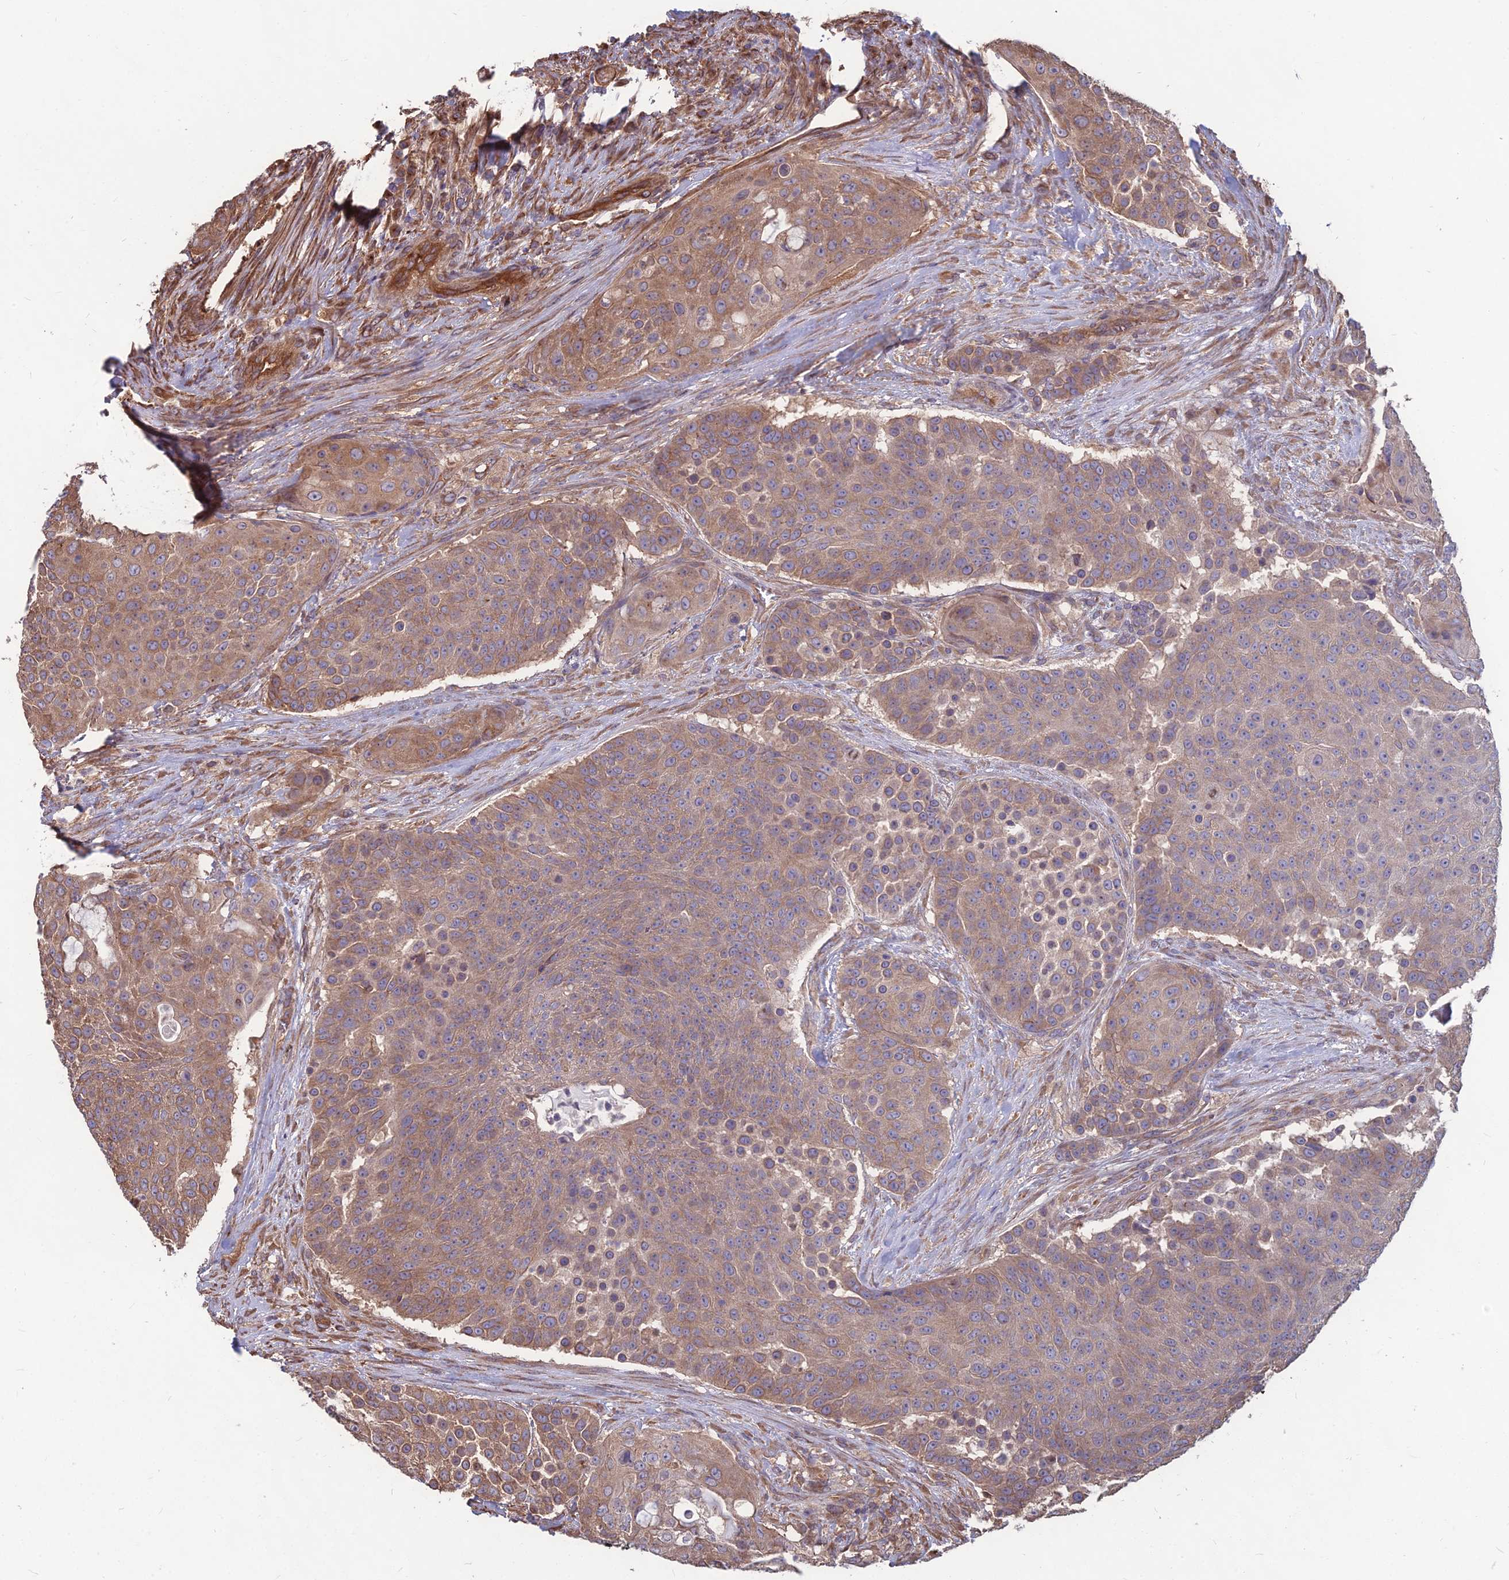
{"staining": {"intensity": "moderate", "quantity": "25%-75%", "location": "cytoplasmic/membranous"}, "tissue": "urothelial cancer", "cell_type": "Tumor cells", "image_type": "cancer", "snomed": [{"axis": "morphology", "description": "Urothelial carcinoma, High grade"}, {"axis": "topography", "description": "Urinary bladder"}], "caption": "Urothelial carcinoma (high-grade) stained with a protein marker reveals moderate staining in tumor cells.", "gene": "LSM6", "patient": {"sex": "female", "age": 63}}